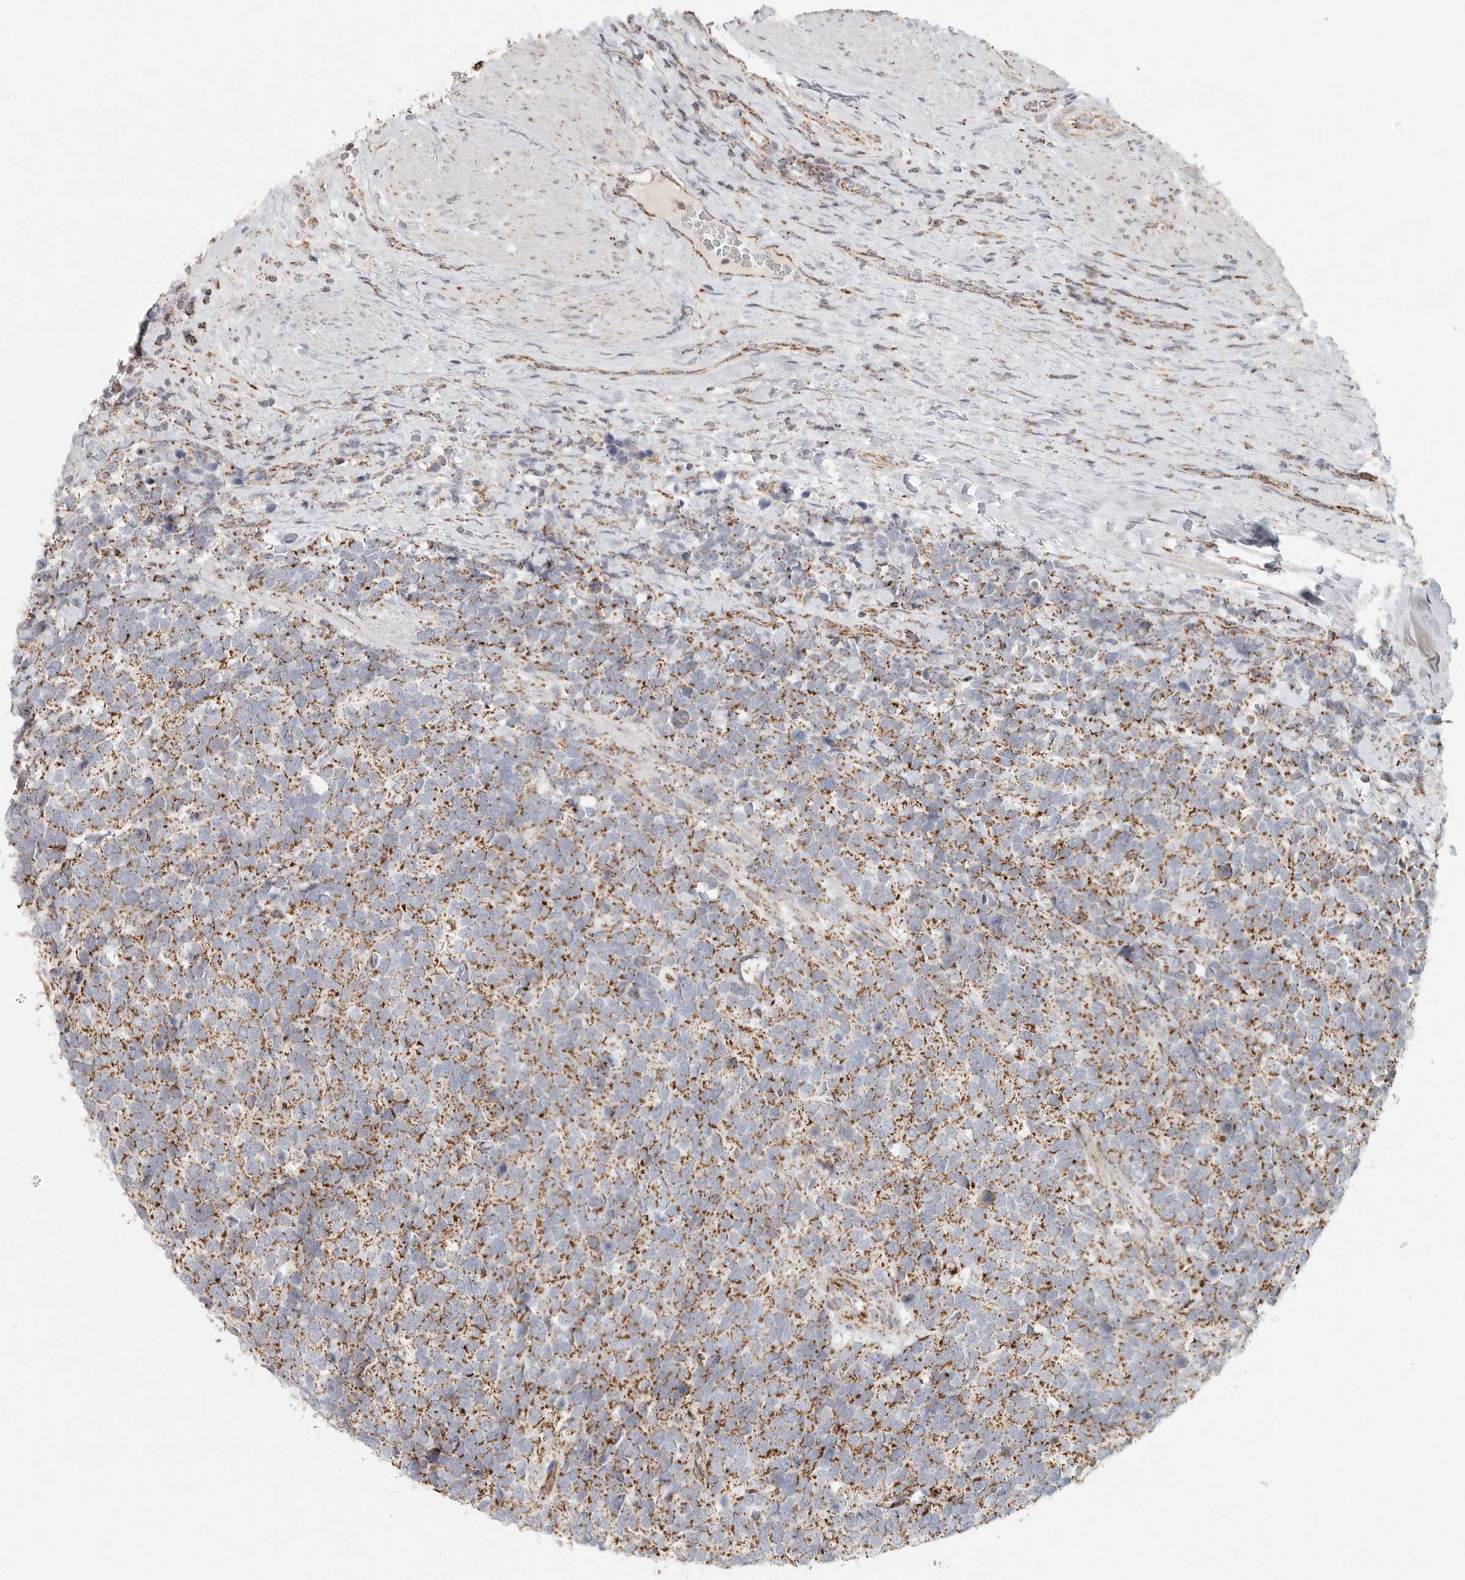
{"staining": {"intensity": "moderate", "quantity": ">75%", "location": "cytoplasmic/membranous"}, "tissue": "urothelial cancer", "cell_type": "Tumor cells", "image_type": "cancer", "snomed": [{"axis": "morphology", "description": "Urothelial carcinoma, High grade"}, {"axis": "topography", "description": "Urinary bladder"}], "caption": "This is a photomicrograph of IHC staining of high-grade urothelial carcinoma, which shows moderate staining in the cytoplasmic/membranous of tumor cells.", "gene": "SLC25A26", "patient": {"sex": "female", "age": 82}}